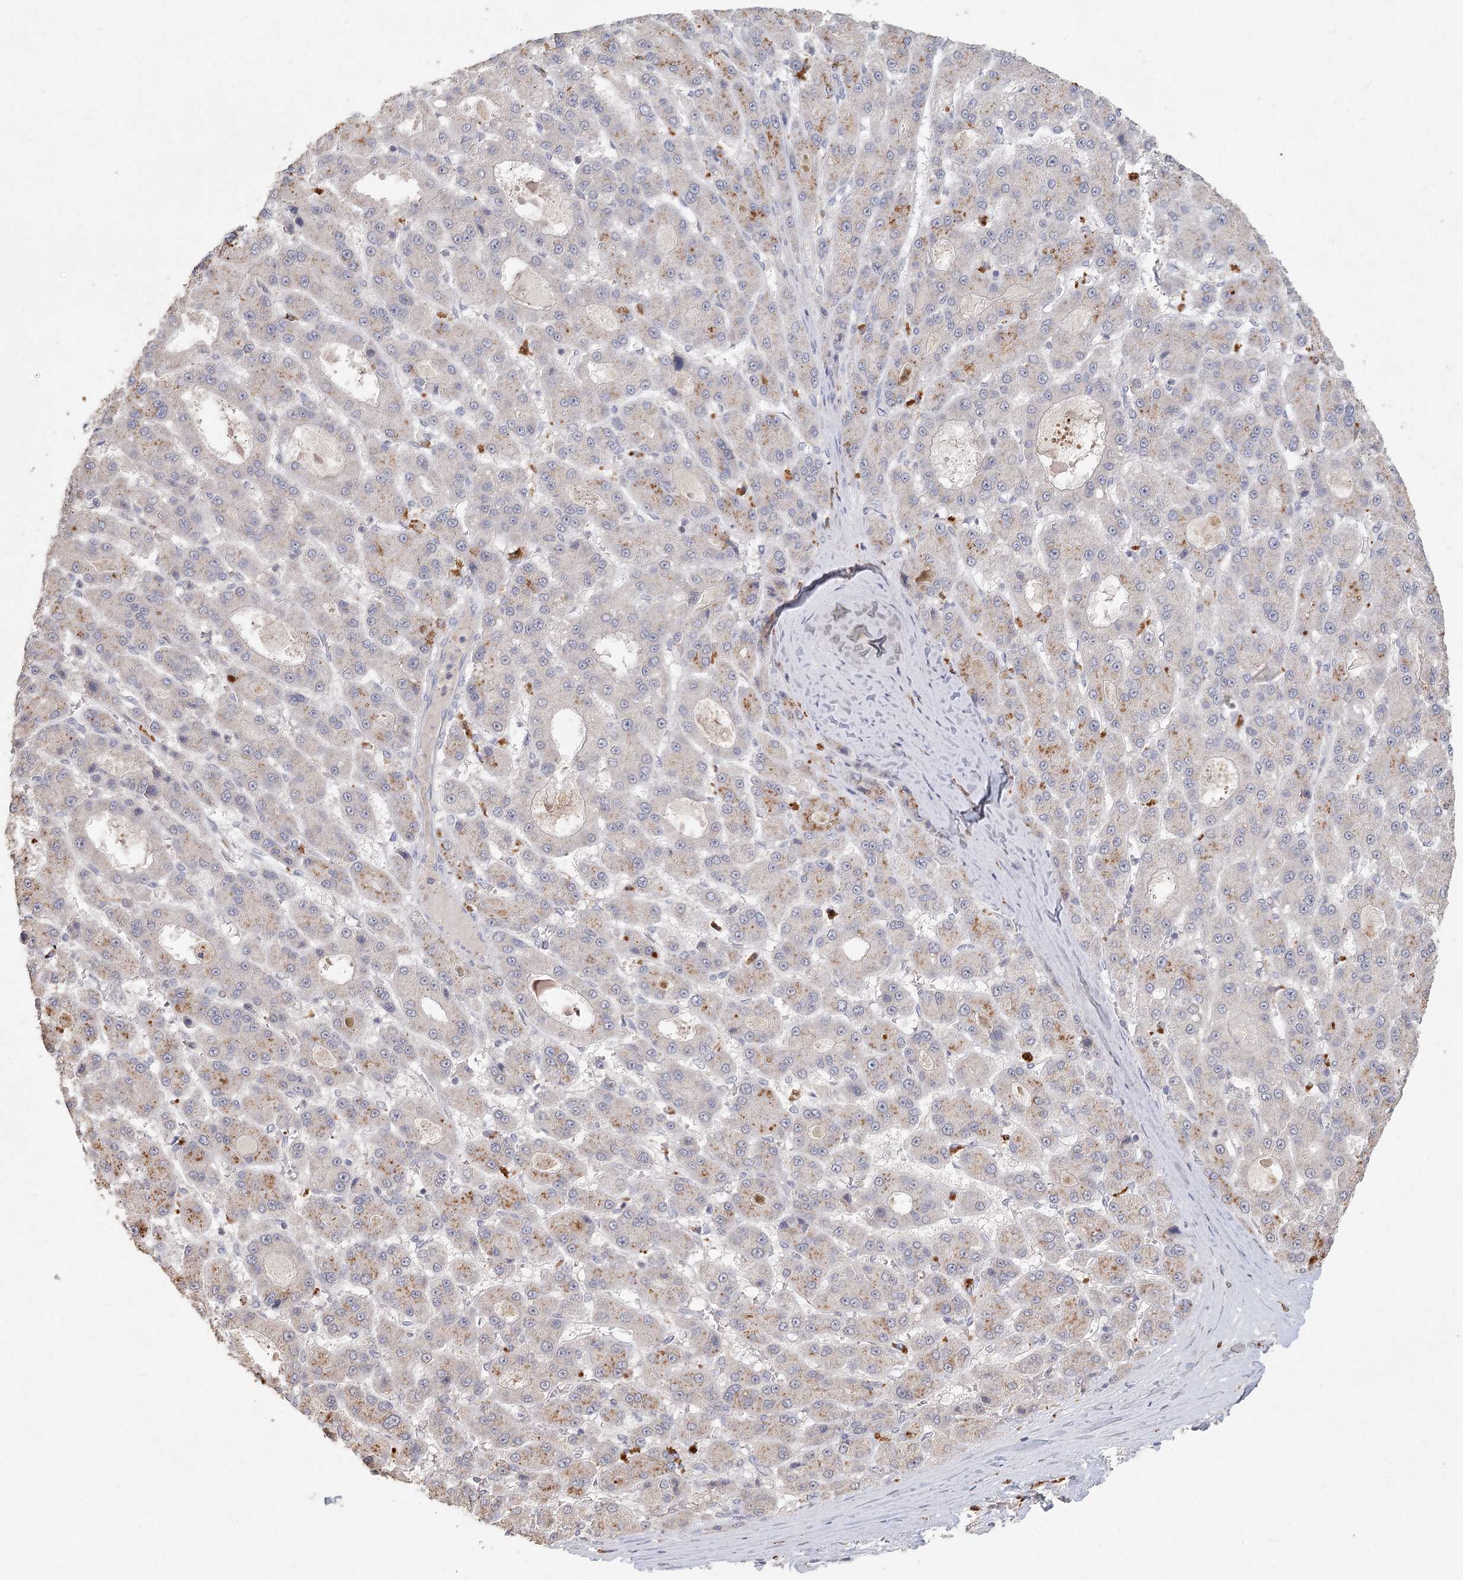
{"staining": {"intensity": "weak", "quantity": "<25%", "location": "cytoplasmic/membranous"}, "tissue": "liver cancer", "cell_type": "Tumor cells", "image_type": "cancer", "snomed": [{"axis": "morphology", "description": "Carcinoma, Hepatocellular, NOS"}, {"axis": "topography", "description": "Liver"}], "caption": "Liver cancer stained for a protein using immunohistochemistry (IHC) exhibits no staining tumor cells.", "gene": "ARSI", "patient": {"sex": "male", "age": 70}}